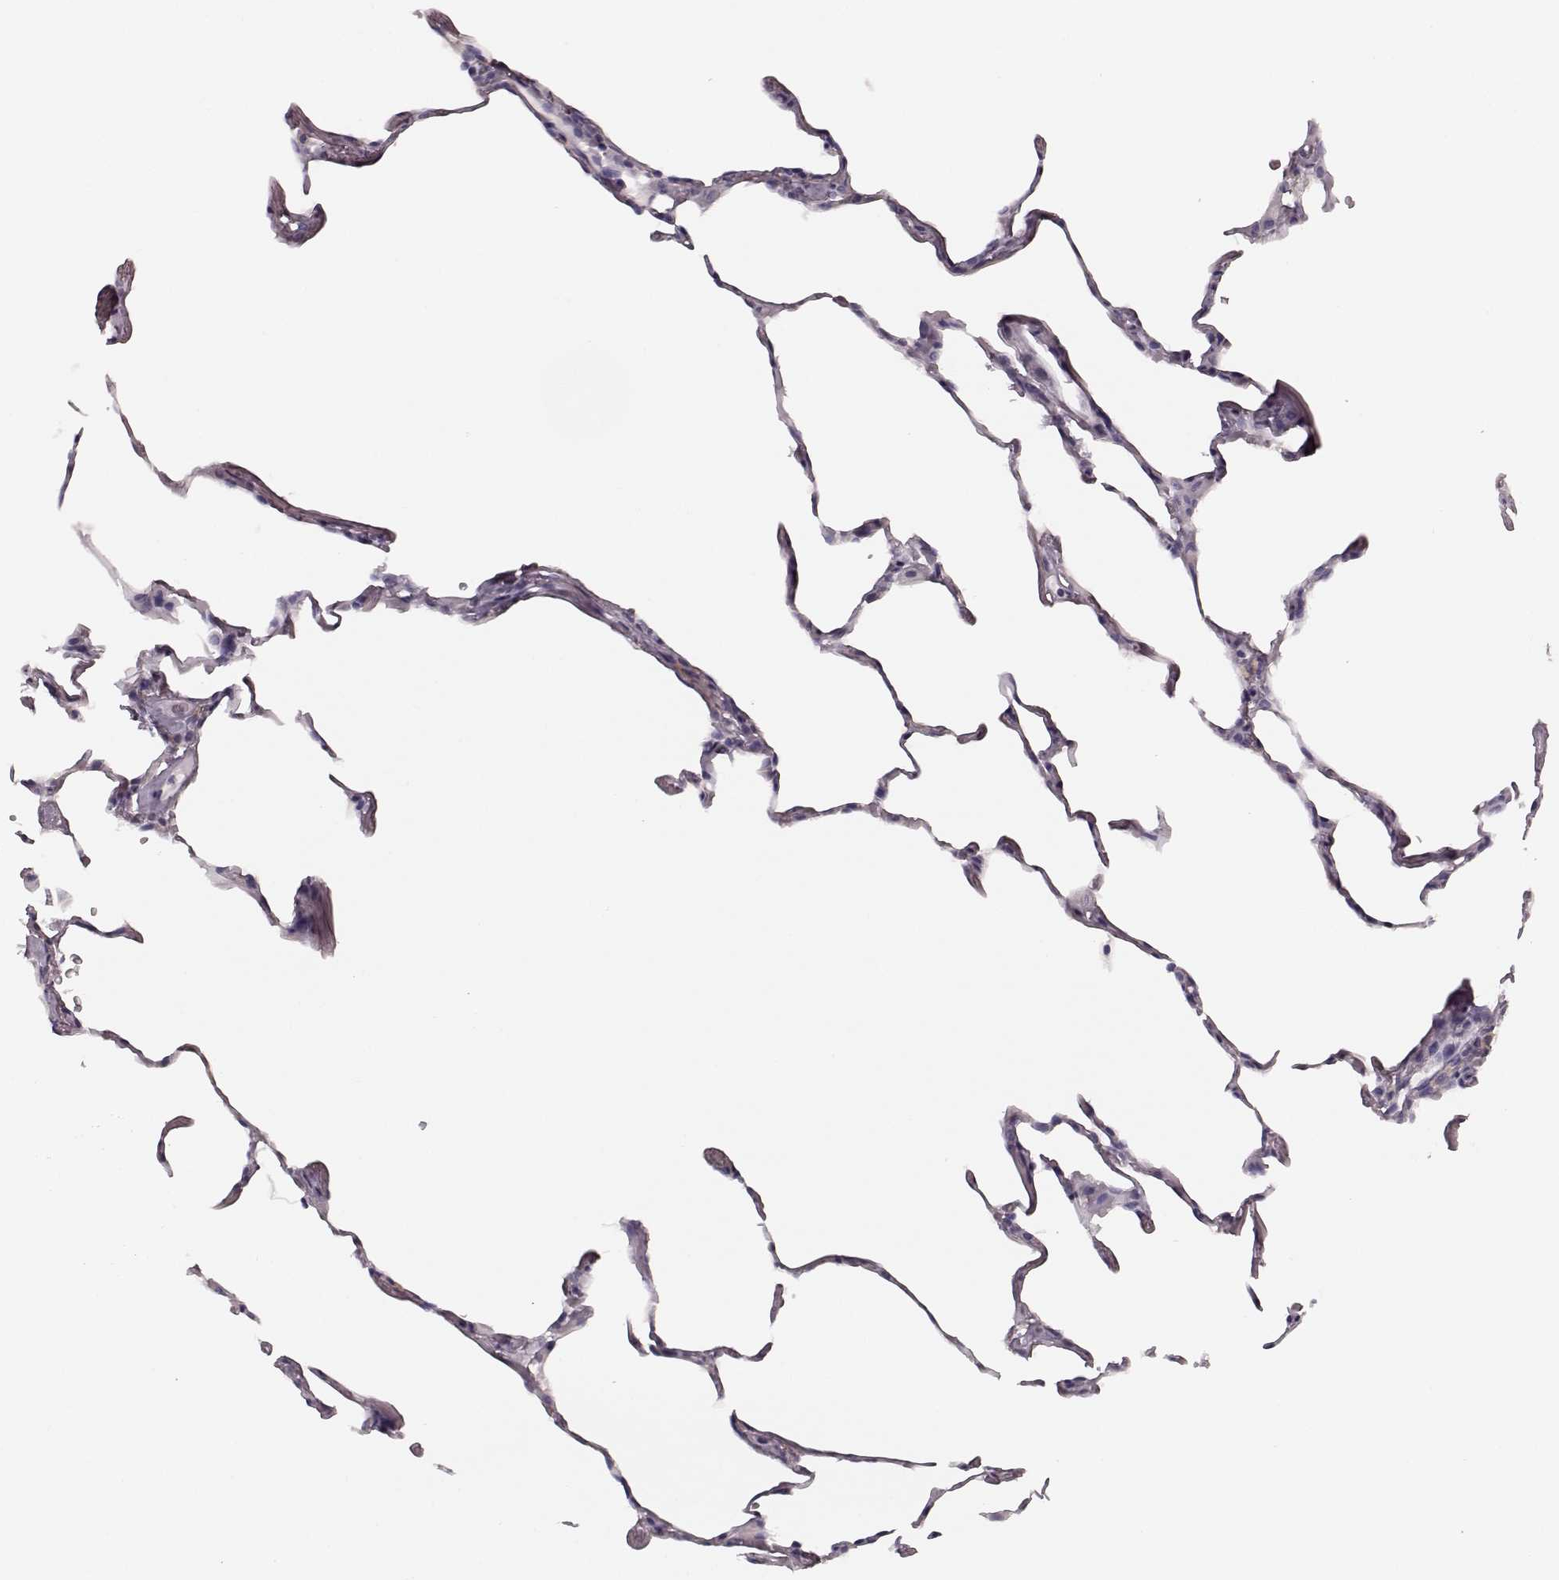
{"staining": {"intensity": "negative", "quantity": "none", "location": "none"}, "tissue": "lung", "cell_type": "Alveolar cells", "image_type": "normal", "snomed": [{"axis": "morphology", "description": "Normal tissue, NOS"}, {"axis": "topography", "description": "Lung"}], "caption": "Protein analysis of normal lung displays no significant staining in alveolar cells.", "gene": "TRPM1", "patient": {"sex": "female", "age": 57}}